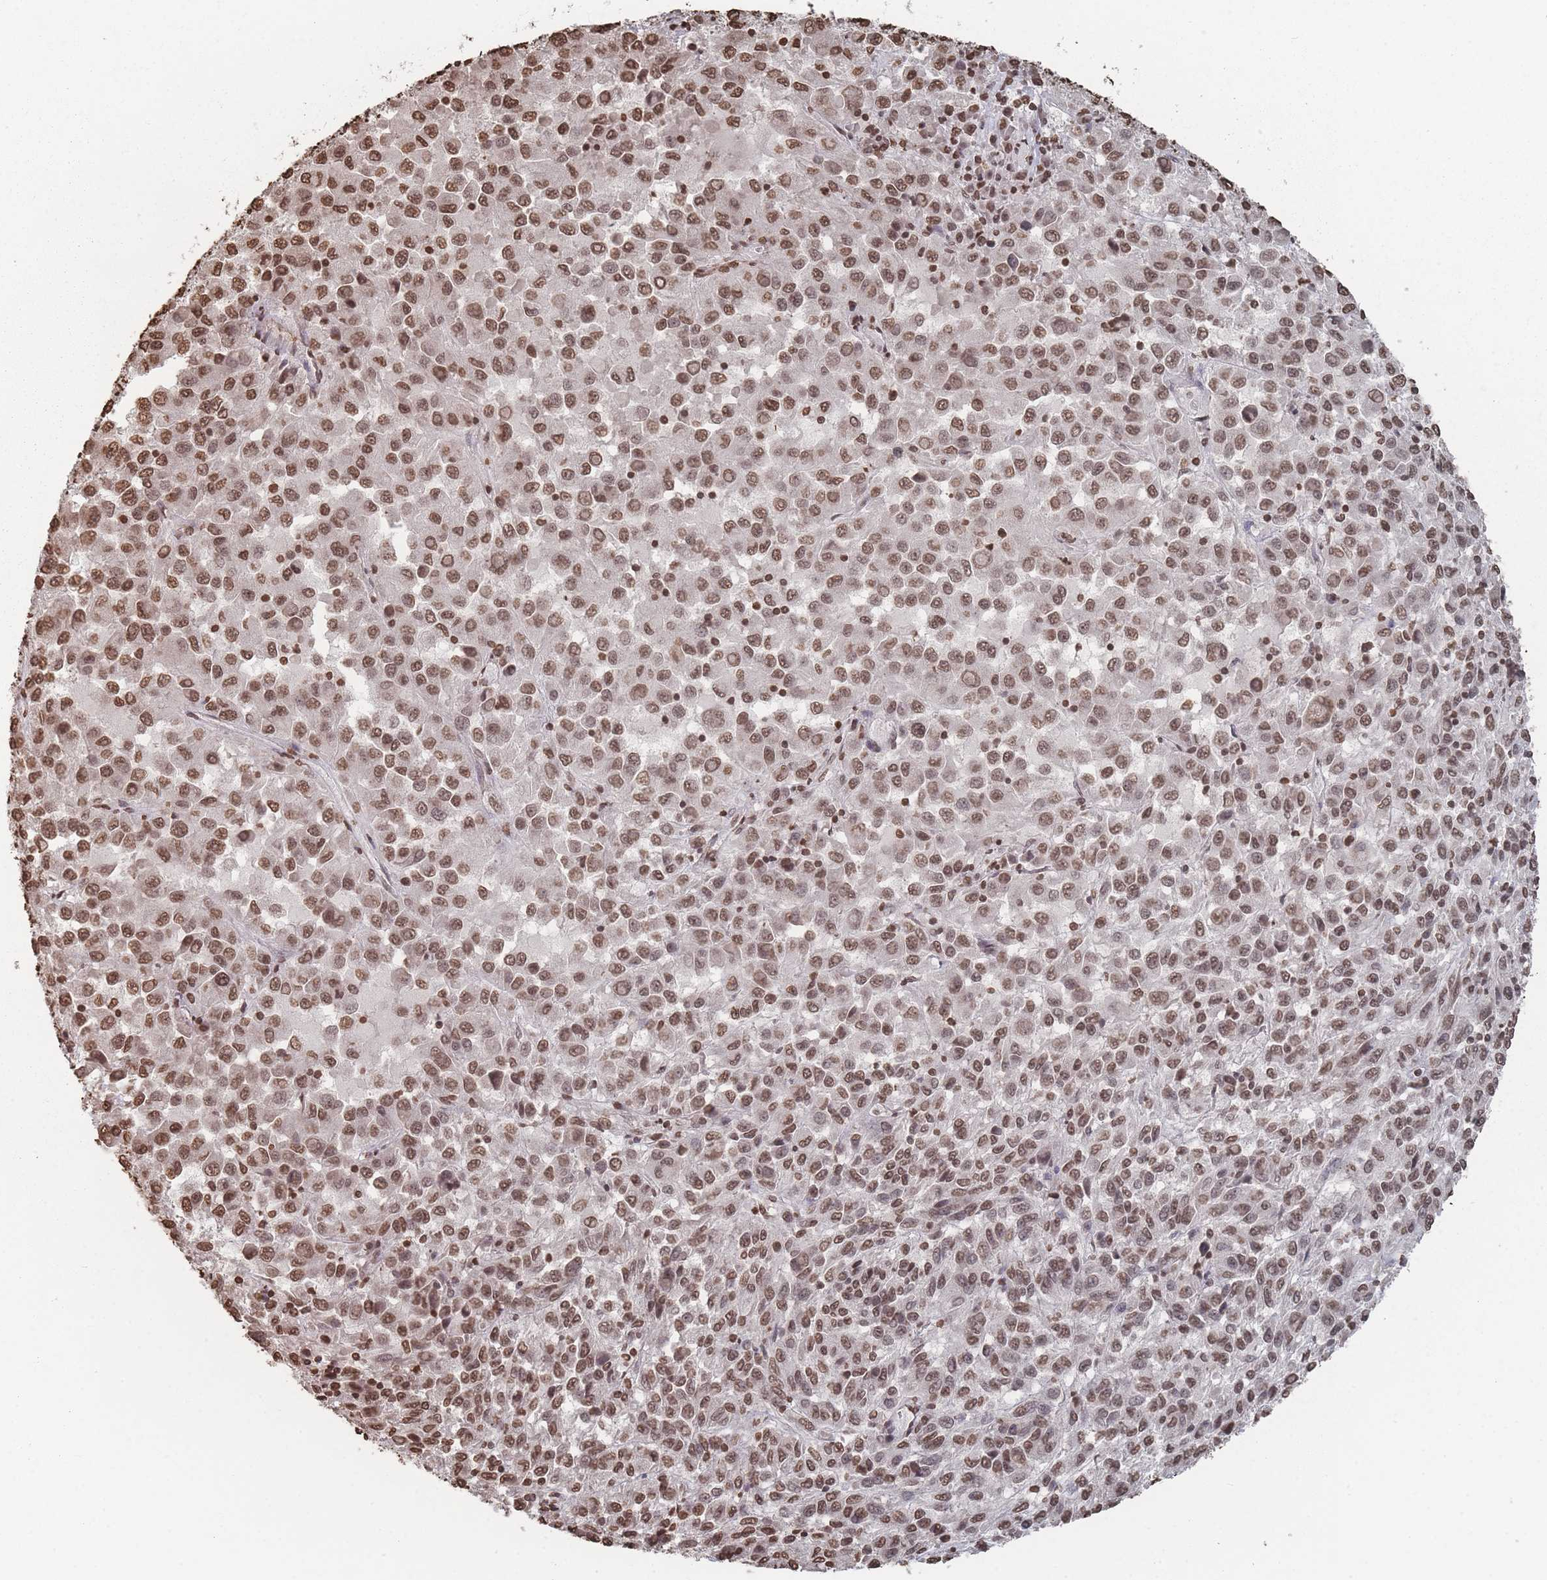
{"staining": {"intensity": "moderate", "quantity": ">75%", "location": "nuclear"}, "tissue": "melanoma", "cell_type": "Tumor cells", "image_type": "cancer", "snomed": [{"axis": "morphology", "description": "Malignant melanoma, Metastatic site"}, {"axis": "topography", "description": "Lung"}], "caption": "Immunohistochemical staining of melanoma demonstrates moderate nuclear protein expression in approximately >75% of tumor cells.", "gene": "PLEKHG5", "patient": {"sex": "male", "age": 64}}